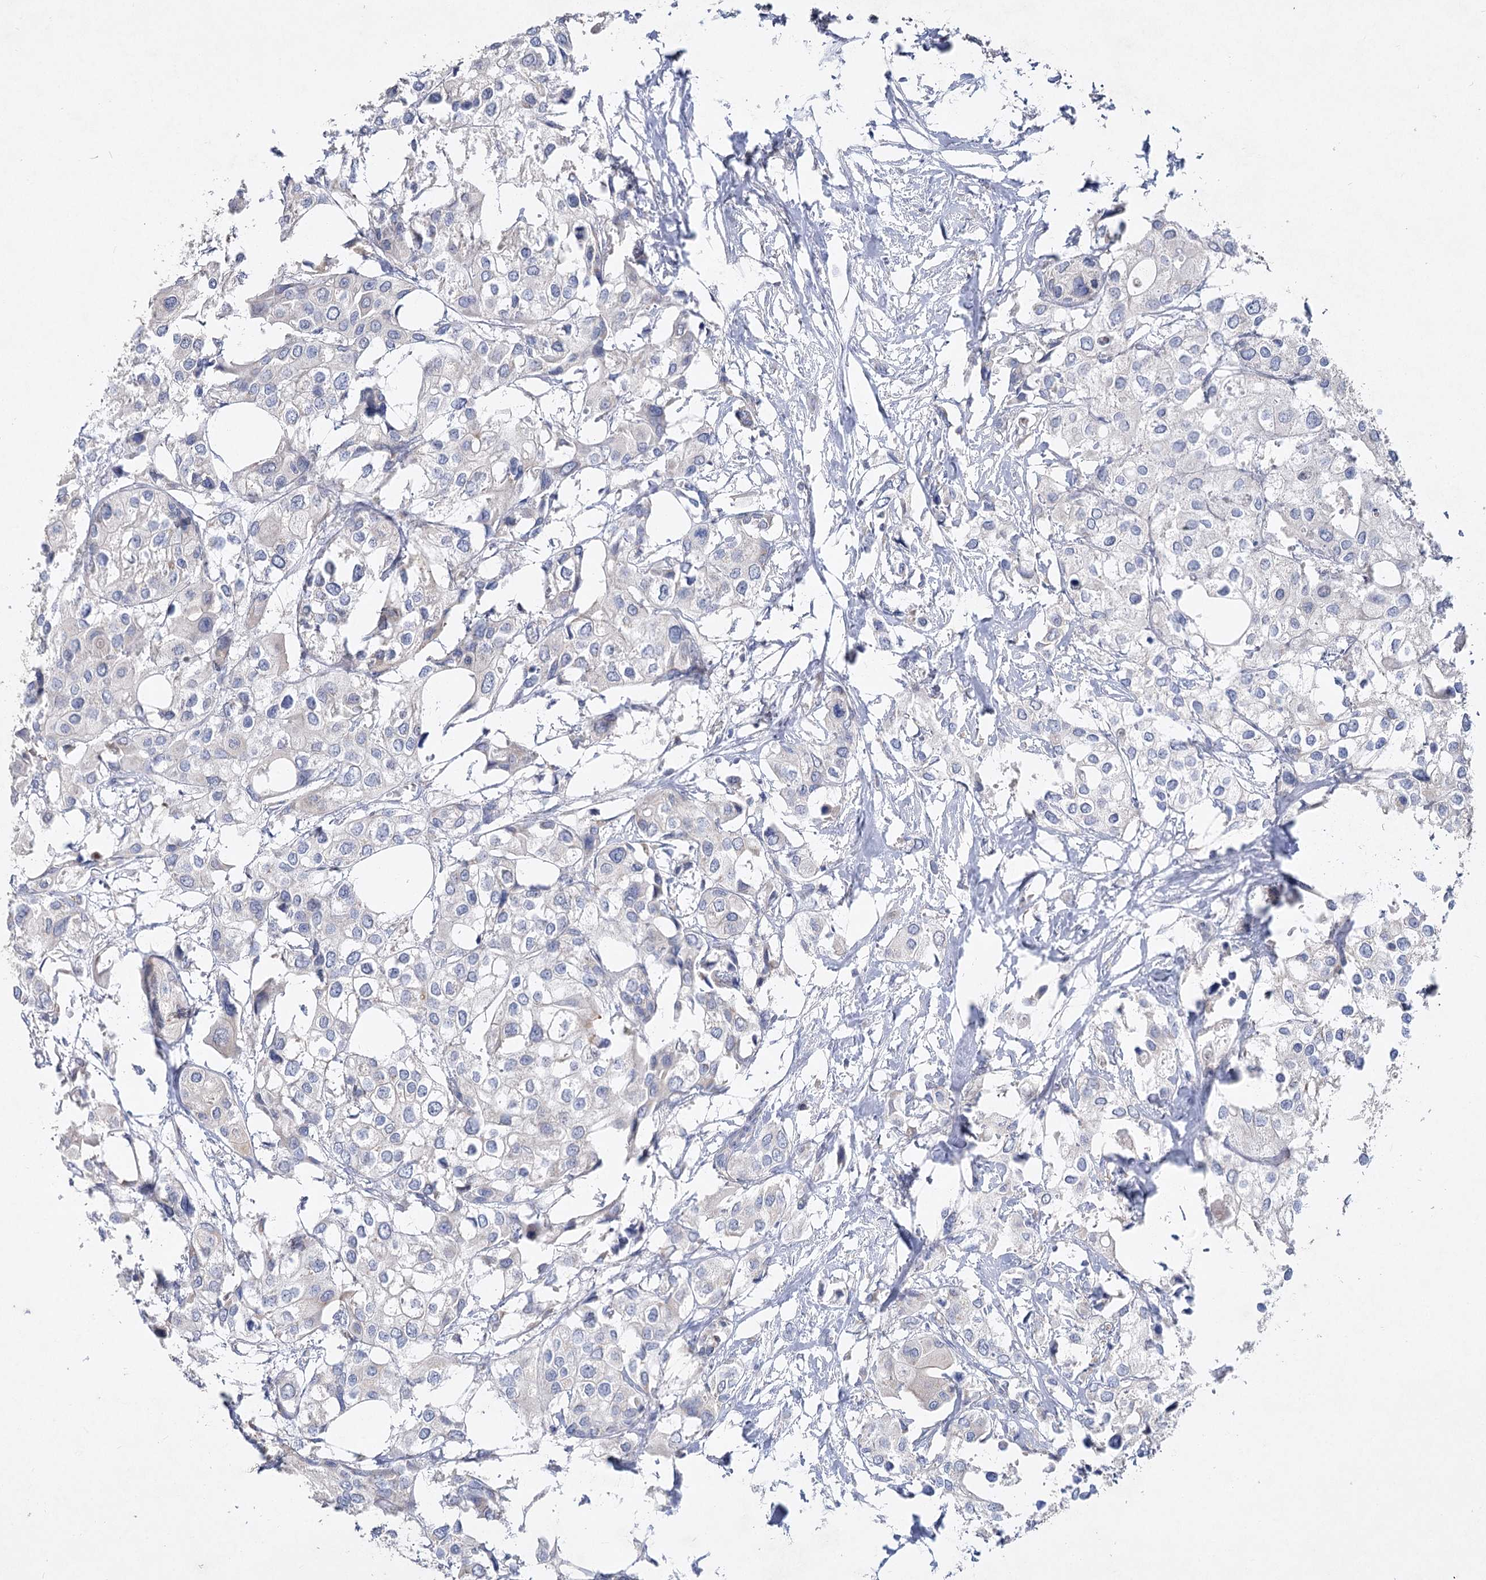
{"staining": {"intensity": "weak", "quantity": "<25%", "location": "cytoplasmic/membranous"}, "tissue": "urothelial cancer", "cell_type": "Tumor cells", "image_type": "cancer", "snomed": [{"axis": "morphology", "description": "Urothelial carcinoma, High grade"}, {"axis": "topography", "description": "Urinary bladder"}], "caption": "Tumor cells show no significant staining in urothelial cancer.", "gene": "TMEM187", "patient": {"sex": "male", "age": 64}}